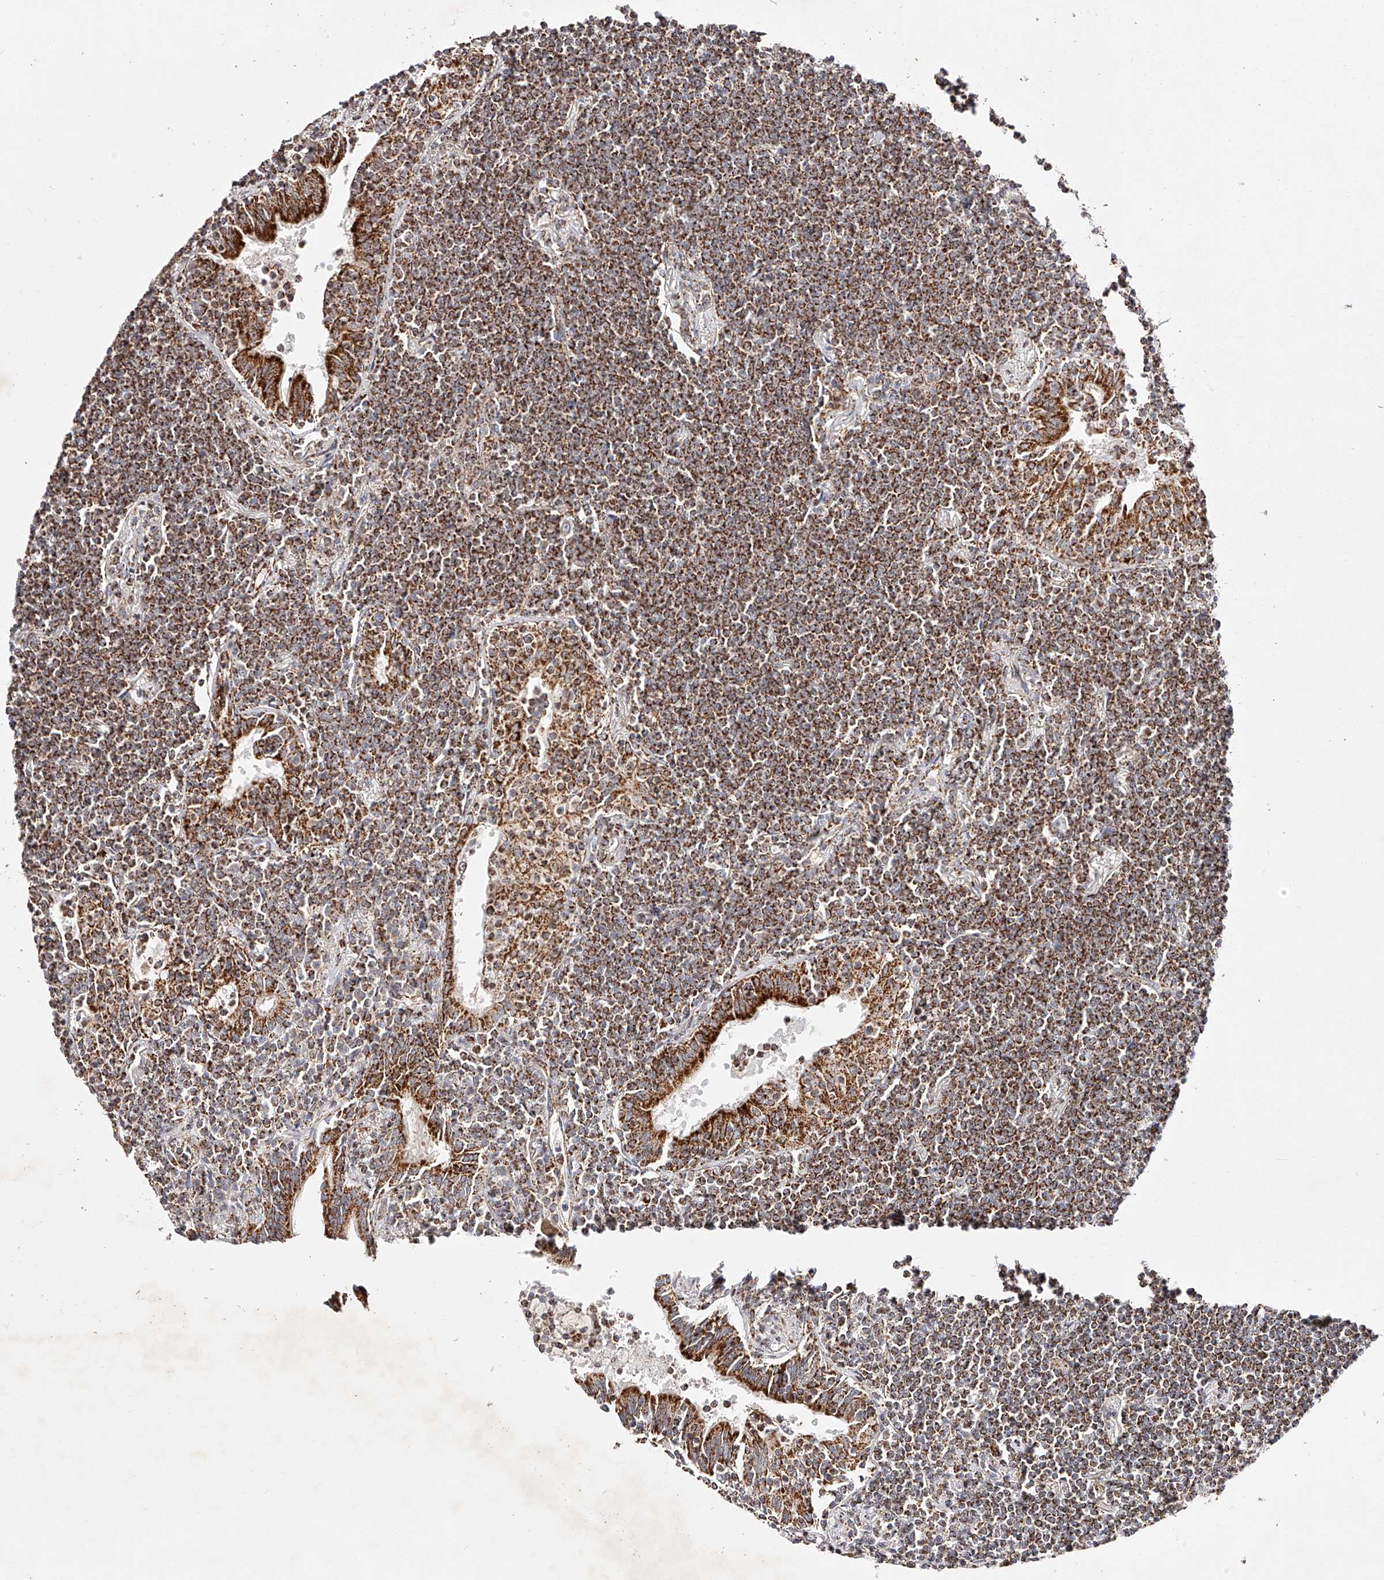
{"staining": {"intensity": "moderate", "quantity": ">75%", "location": "cytoplasmic/membranous"}, "tissue": "lymphoma", "cell_type": "Tumor cells", "image_type": "cancer", "snomed": [{"axis": "morphology", "description": "Malignant lymphoma, non-Hodgkin's type, Low grade"}, {"axis": "topography", "description": "Lung"}], "caption": "Low-grade malignant lymphoma, non-Hodgkin's type stained with a protein marker displays moderate staining in tumor cells.", "gene": "NDUFV3", "patient": {"sex": "female", "age": 71}}